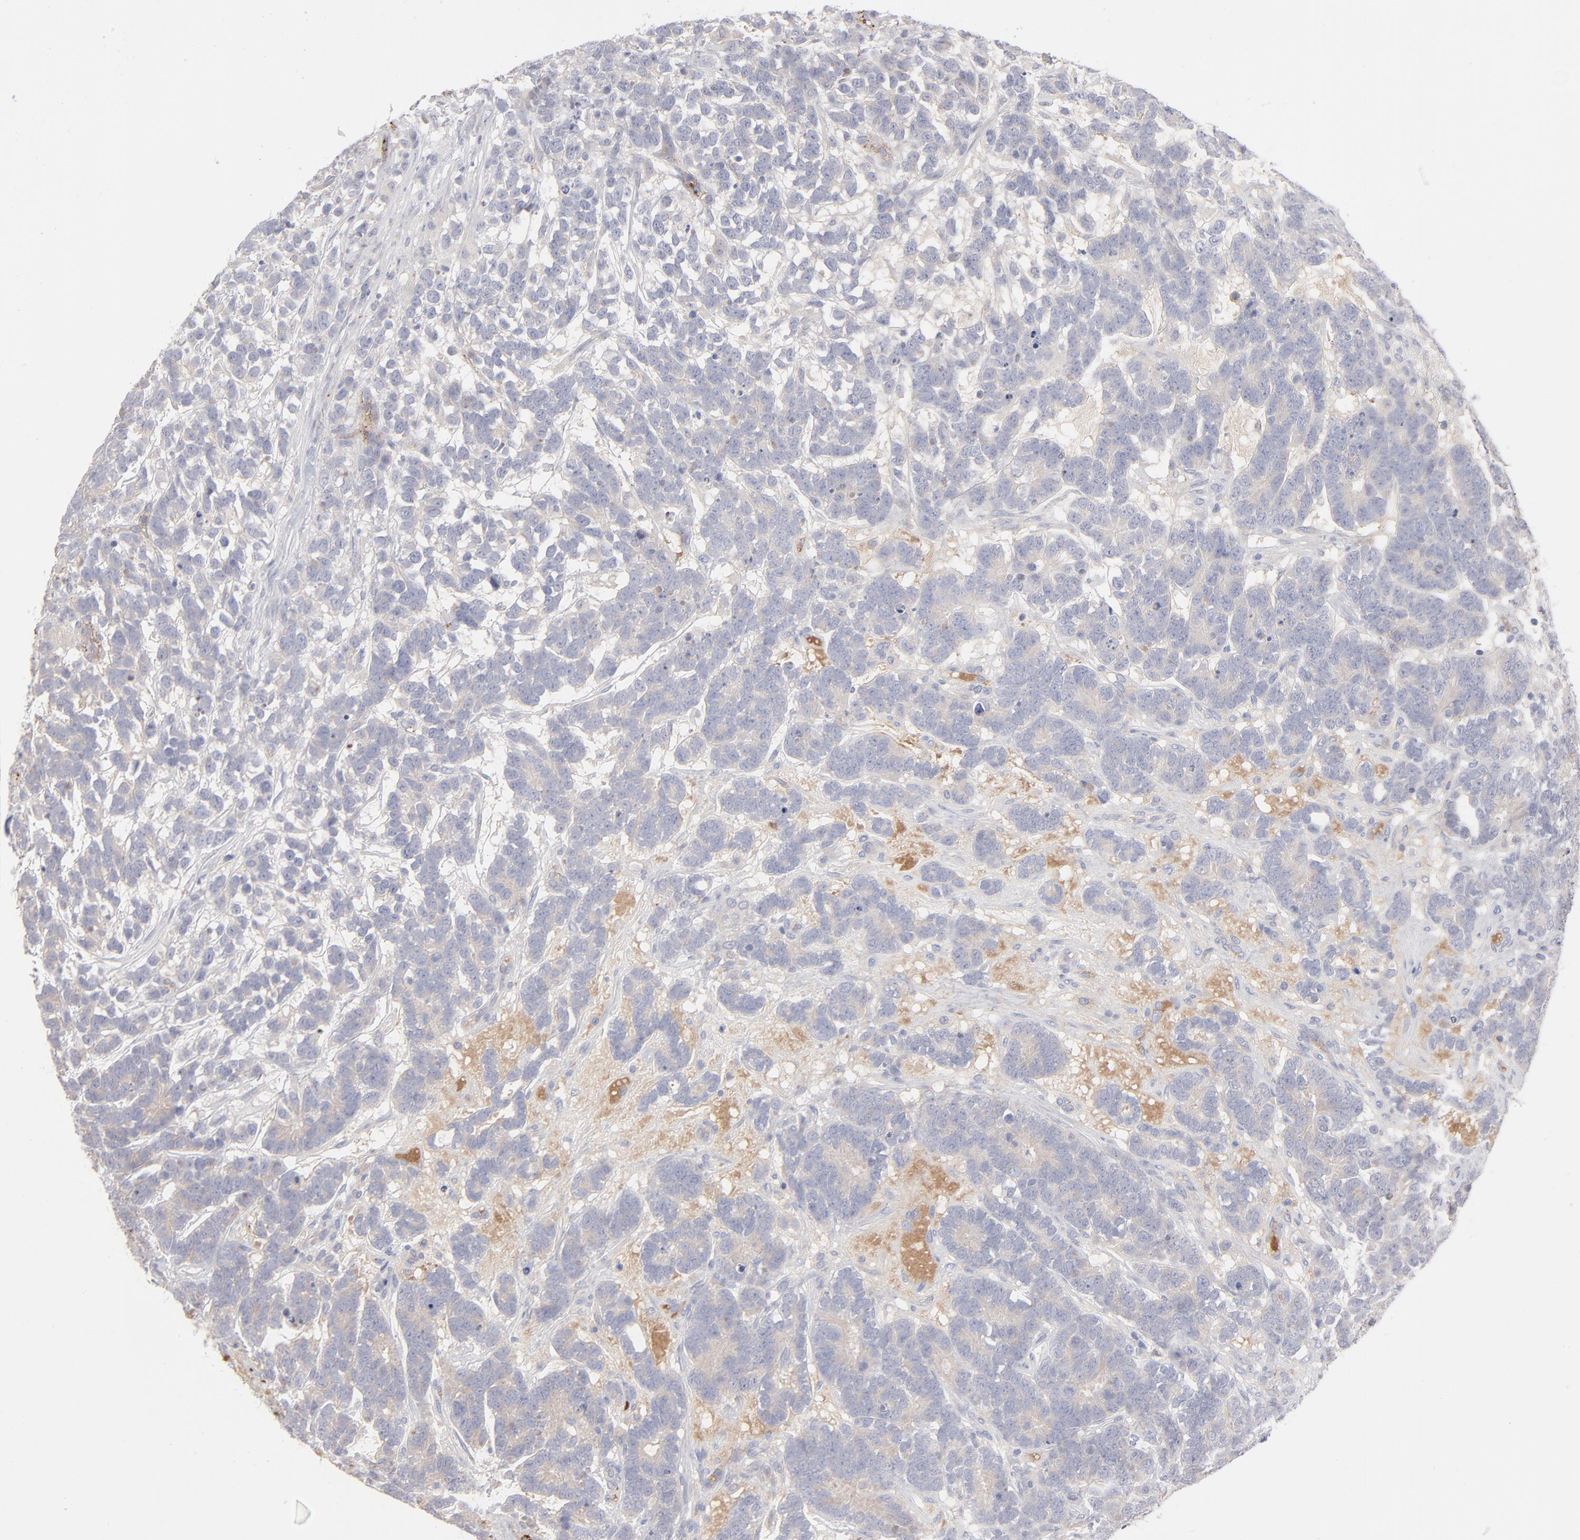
{"staining": {"intensity": "negative", "quantity": "none", "location": "none"}, "tissue": "testis cancer", "cell_type": "Tumor cells", "image_type": "cancer", "snomed": [{"axis": "morphology", "description": "Carcinoma, Embryonal, NOS"}, {"axis": "topography", "description": "Testis"}], "caption": "This is an IHC image of human testis cancer (embryonal carcinoma). There is no expression in tumor cells.", "gene": "CCR3", "patient": {"sex": "male", "age": 26}}